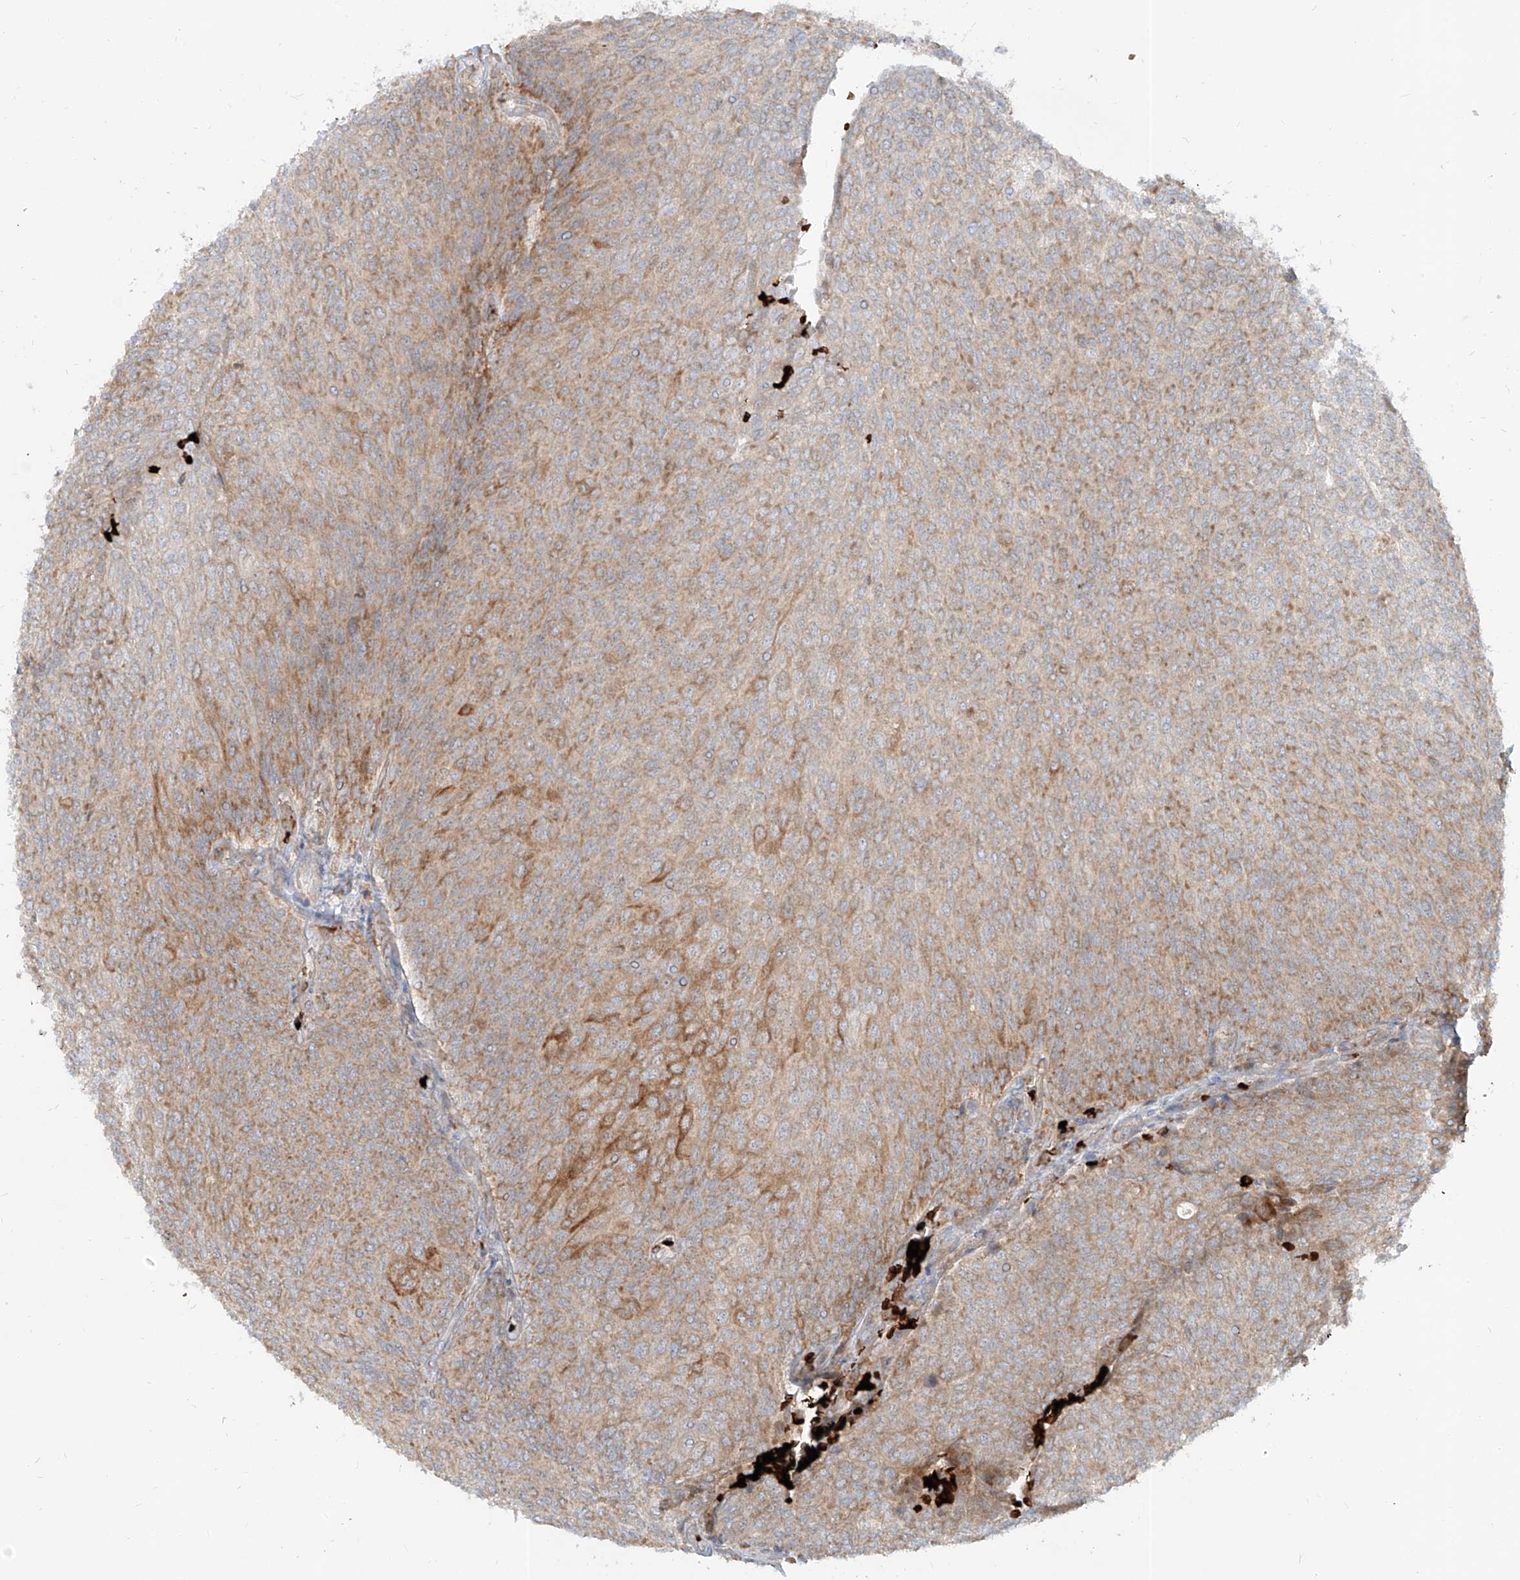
{"staining": {"intensity": "moderate", "quantity": ">75%", "location": "cytoplasmic/membranous"}, "tissue": "urothelial cancer", "cell_type": "Tumor cells", "image_type": "cancer", "snomed": [{"axis": "morphology", "description": "Urothelial carcinoma, Low grade"}, {"axis": "topography", "description": "Urinary bladder"}], "caption": "Tumor cells display medium levels of moderate cytoplasmic/membranous staining in about >75% of cells in human urothelial cancer.", "gene": "FGD2", "patient": {"sex": "female", "age": 79}}